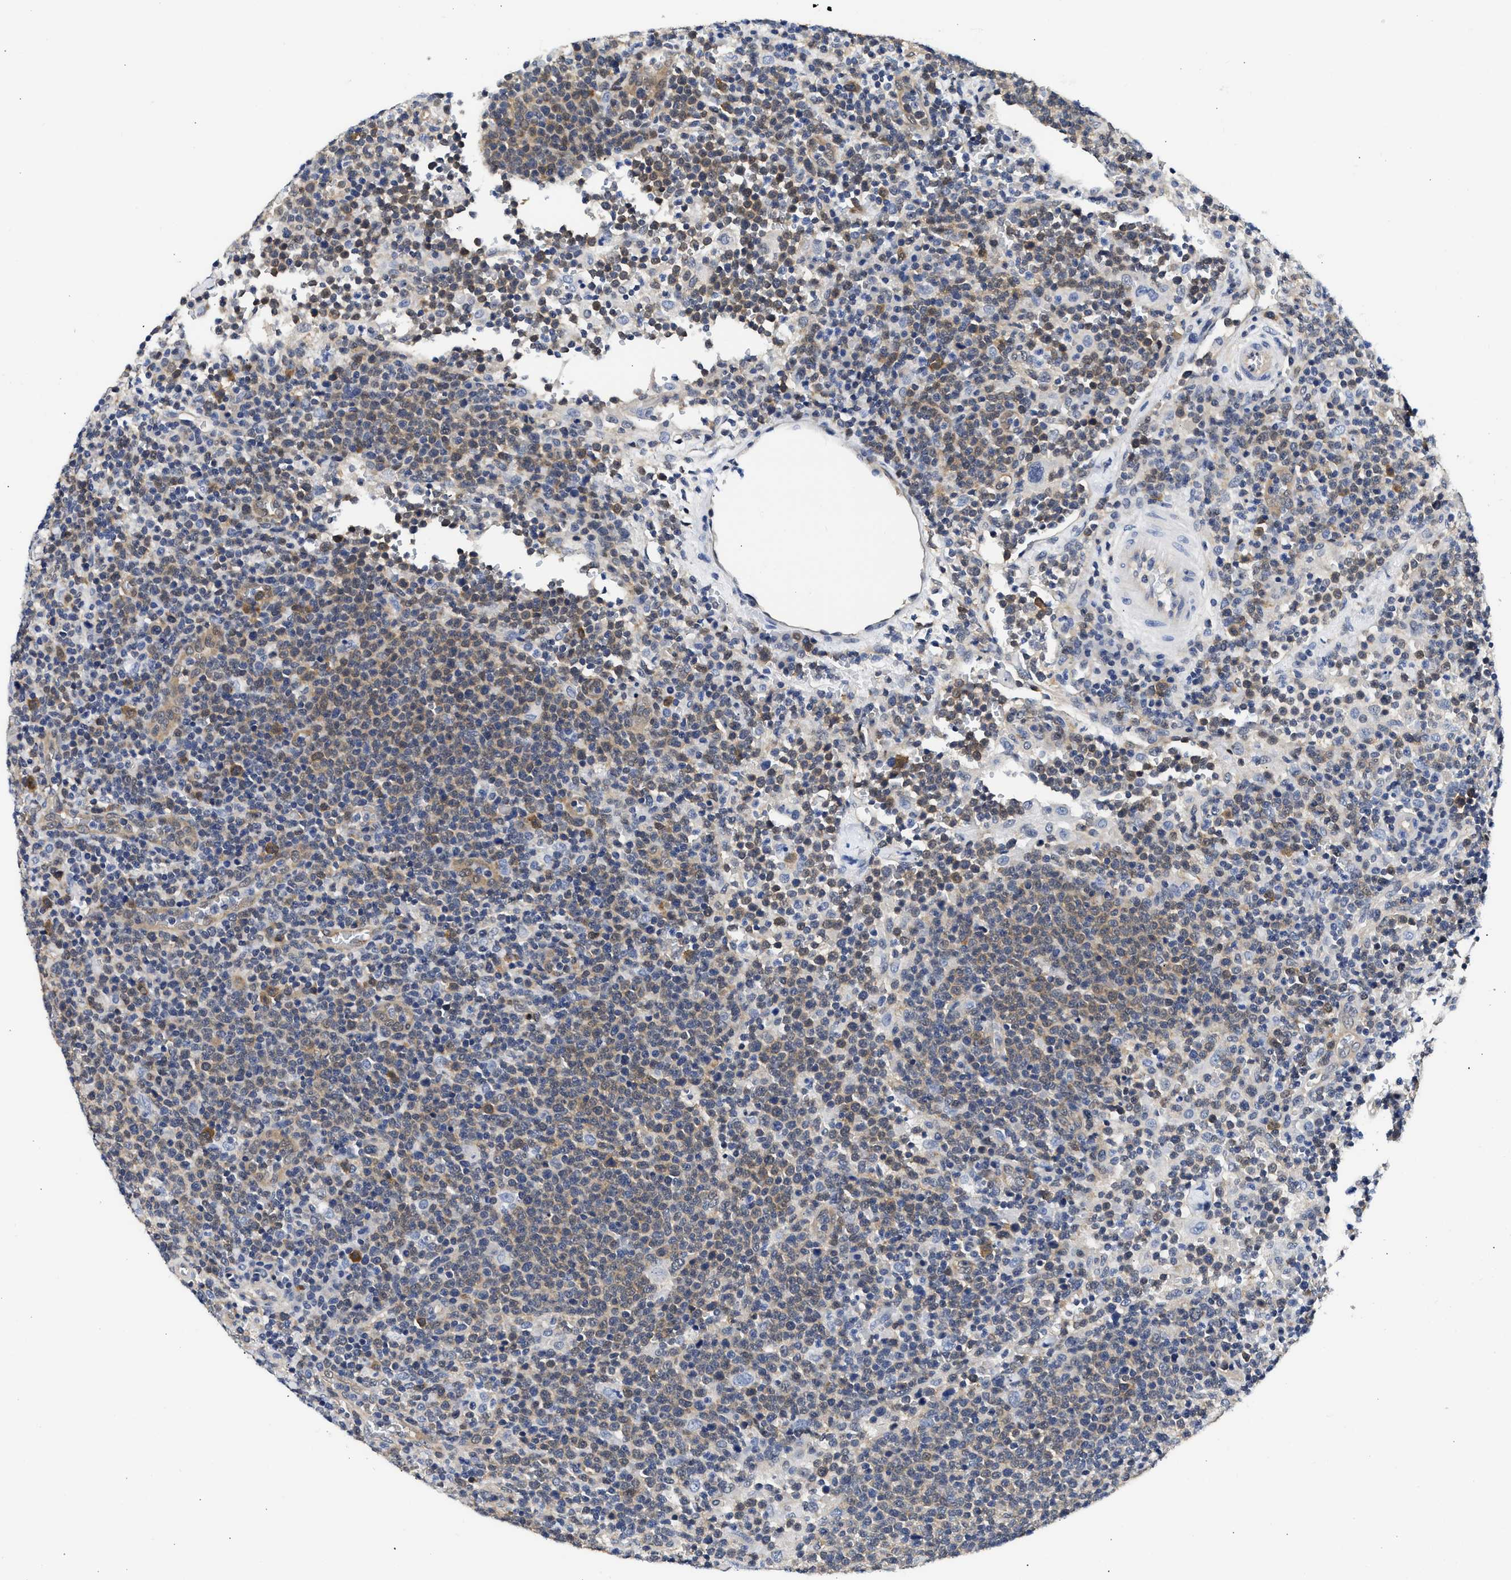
{"staining": {"intensity": "moderate", "quantity": "25%-75%", "location": "cytoplasmic/membranous"}, "tissue": "lymphoma", "cell_type": "Tumor cells", "image_type": "cancer", "snomed": [{"axis": "morphology", "description": "Malignant lymphoma, non-Hodgkin's type, High grade"}, {"axis": "topography", "description": "Lymph node"}], "caption": "Approximately 25%-75% of tumor cells in human high-grade malignant lymphoma, non-Hodgkin's type show moderate cytoplasmic/membranous protein positivity as visualized by brown immunohistochemical staining.", "gene": "XPO5", "patient": {"sex": "male", "age": 61}}